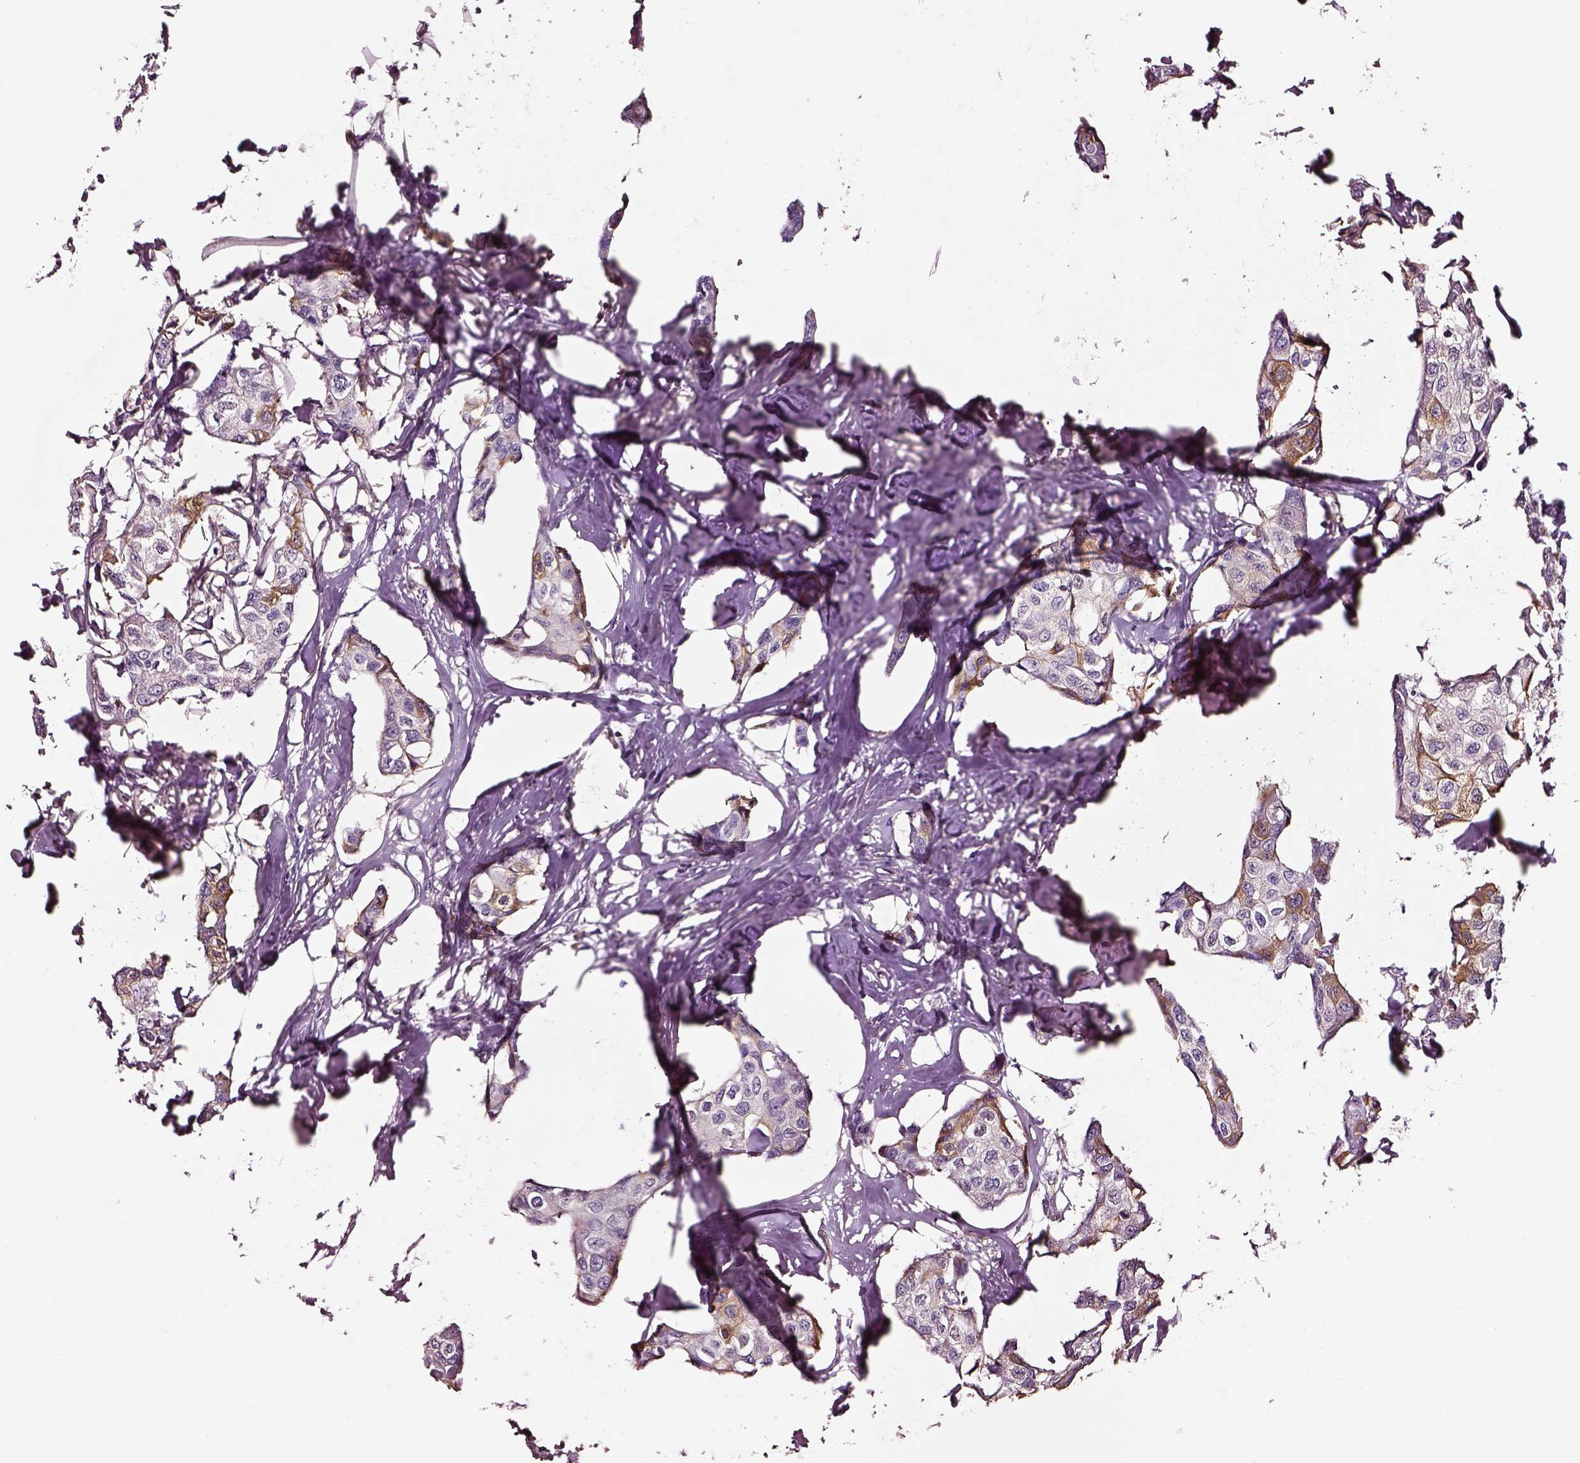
{"staining": {"intensity": "negative", "quantity": "none", "location": "none"}, "tissue": "breast cancer", "cell_type": "Tumor cells", "image_type": "cancer", "snomed": [{"axis": "morphology", "description": "Duct carcinoma"}, {"axis": "topography", "description": "Breast"}], "caption": "Tumor cells are negative for brown protein staining in breast cancer.", "gene": "TF", "patient": {"sex": "female", "age": 80}}